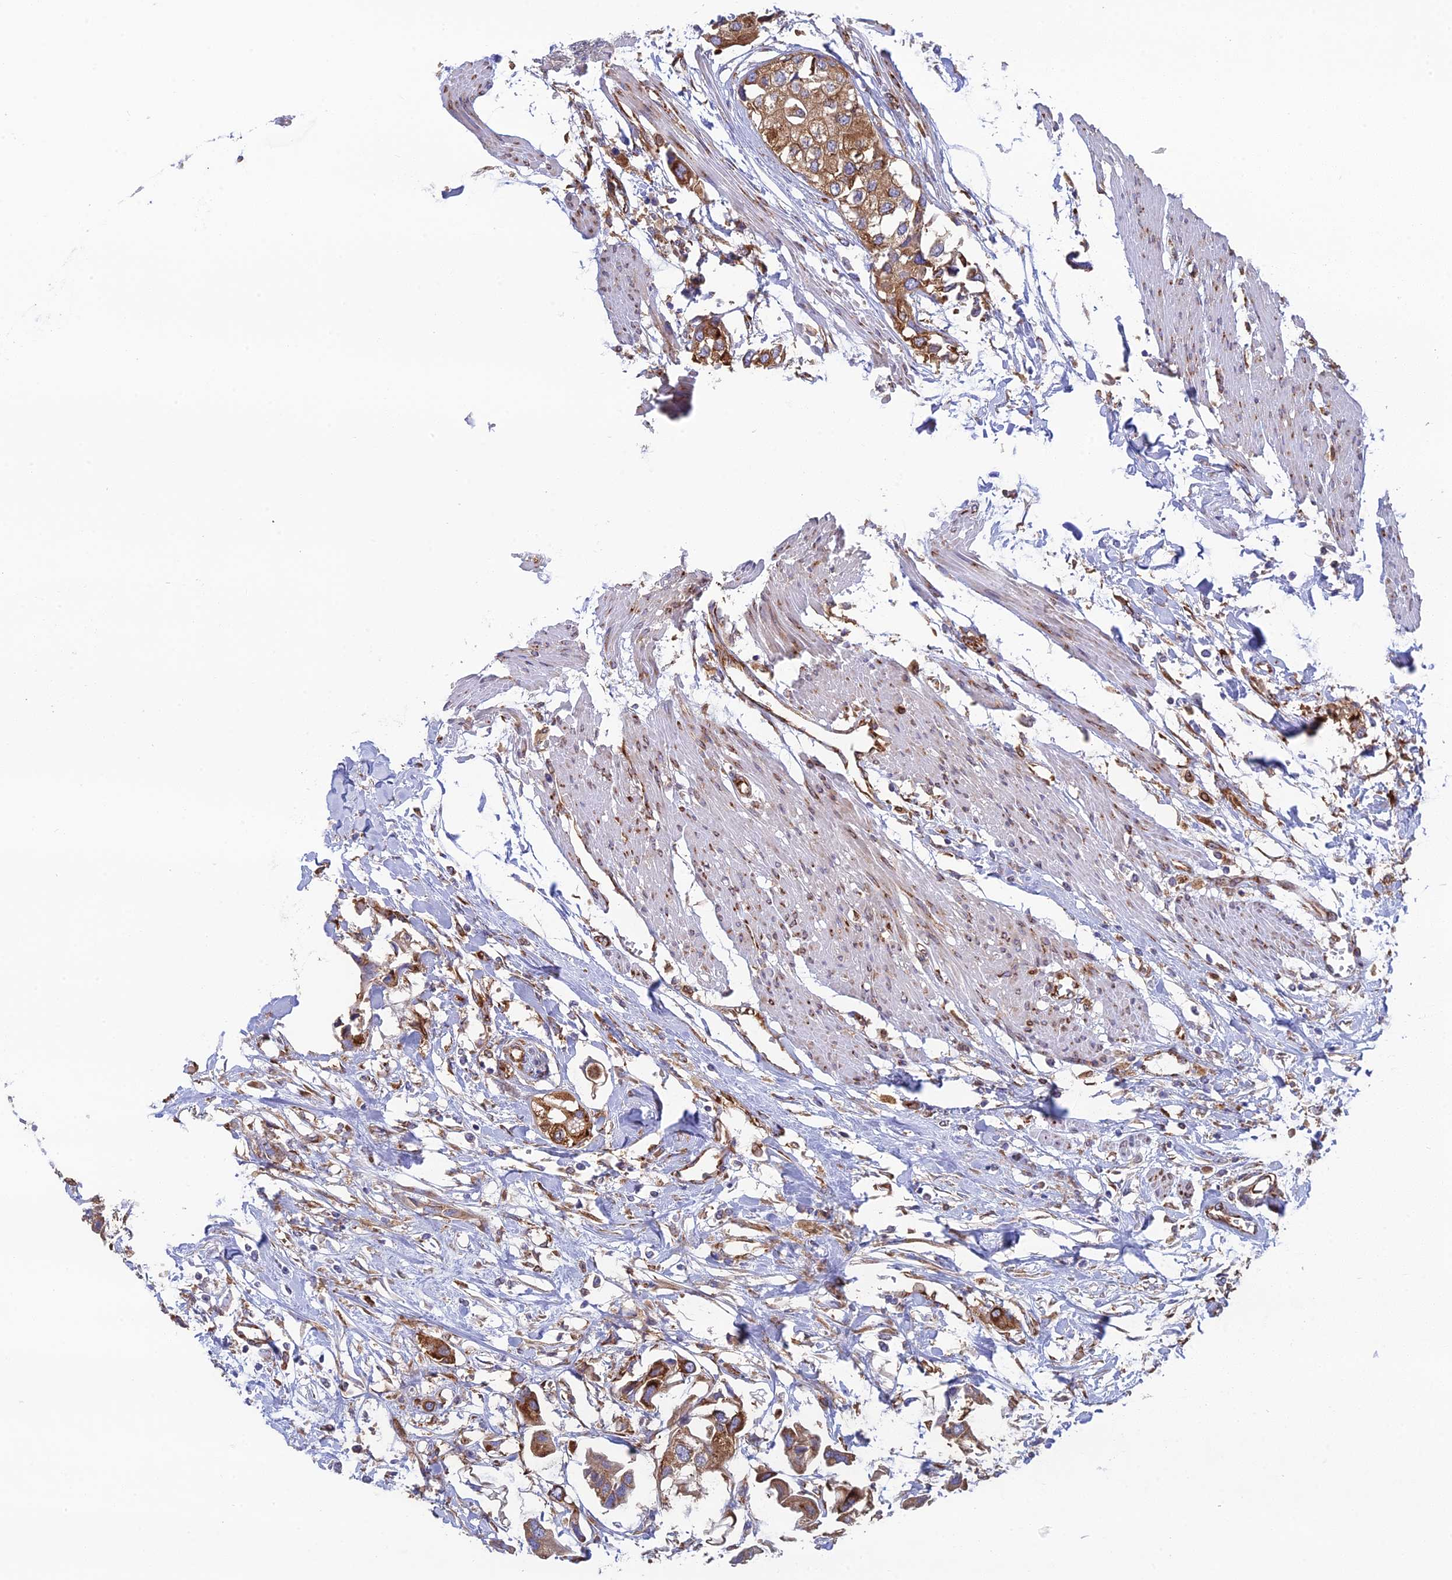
{"staining": {"intensity": "moderate", "quantity": ">75%", "location": "cytoplasmic/membranous"}, "tissue": "urothelial cancer", "cell_type": "Tumor cells", "image_type": "cancer", "snomed": [{"axis": "morphology", "description": "Urothelial carcinoma, High grade"}, {"axis": "topography", "description": "Urinary bladder"}], "caption": "Approximately >75% of tumor cells in urothelial cancer exhibit moderate cytoplasmic/membranous protein staining as visualized by brown immunohistochemical staining.", "gene": "CCDC69", "patient": {"sex": "male", "age": 64}}